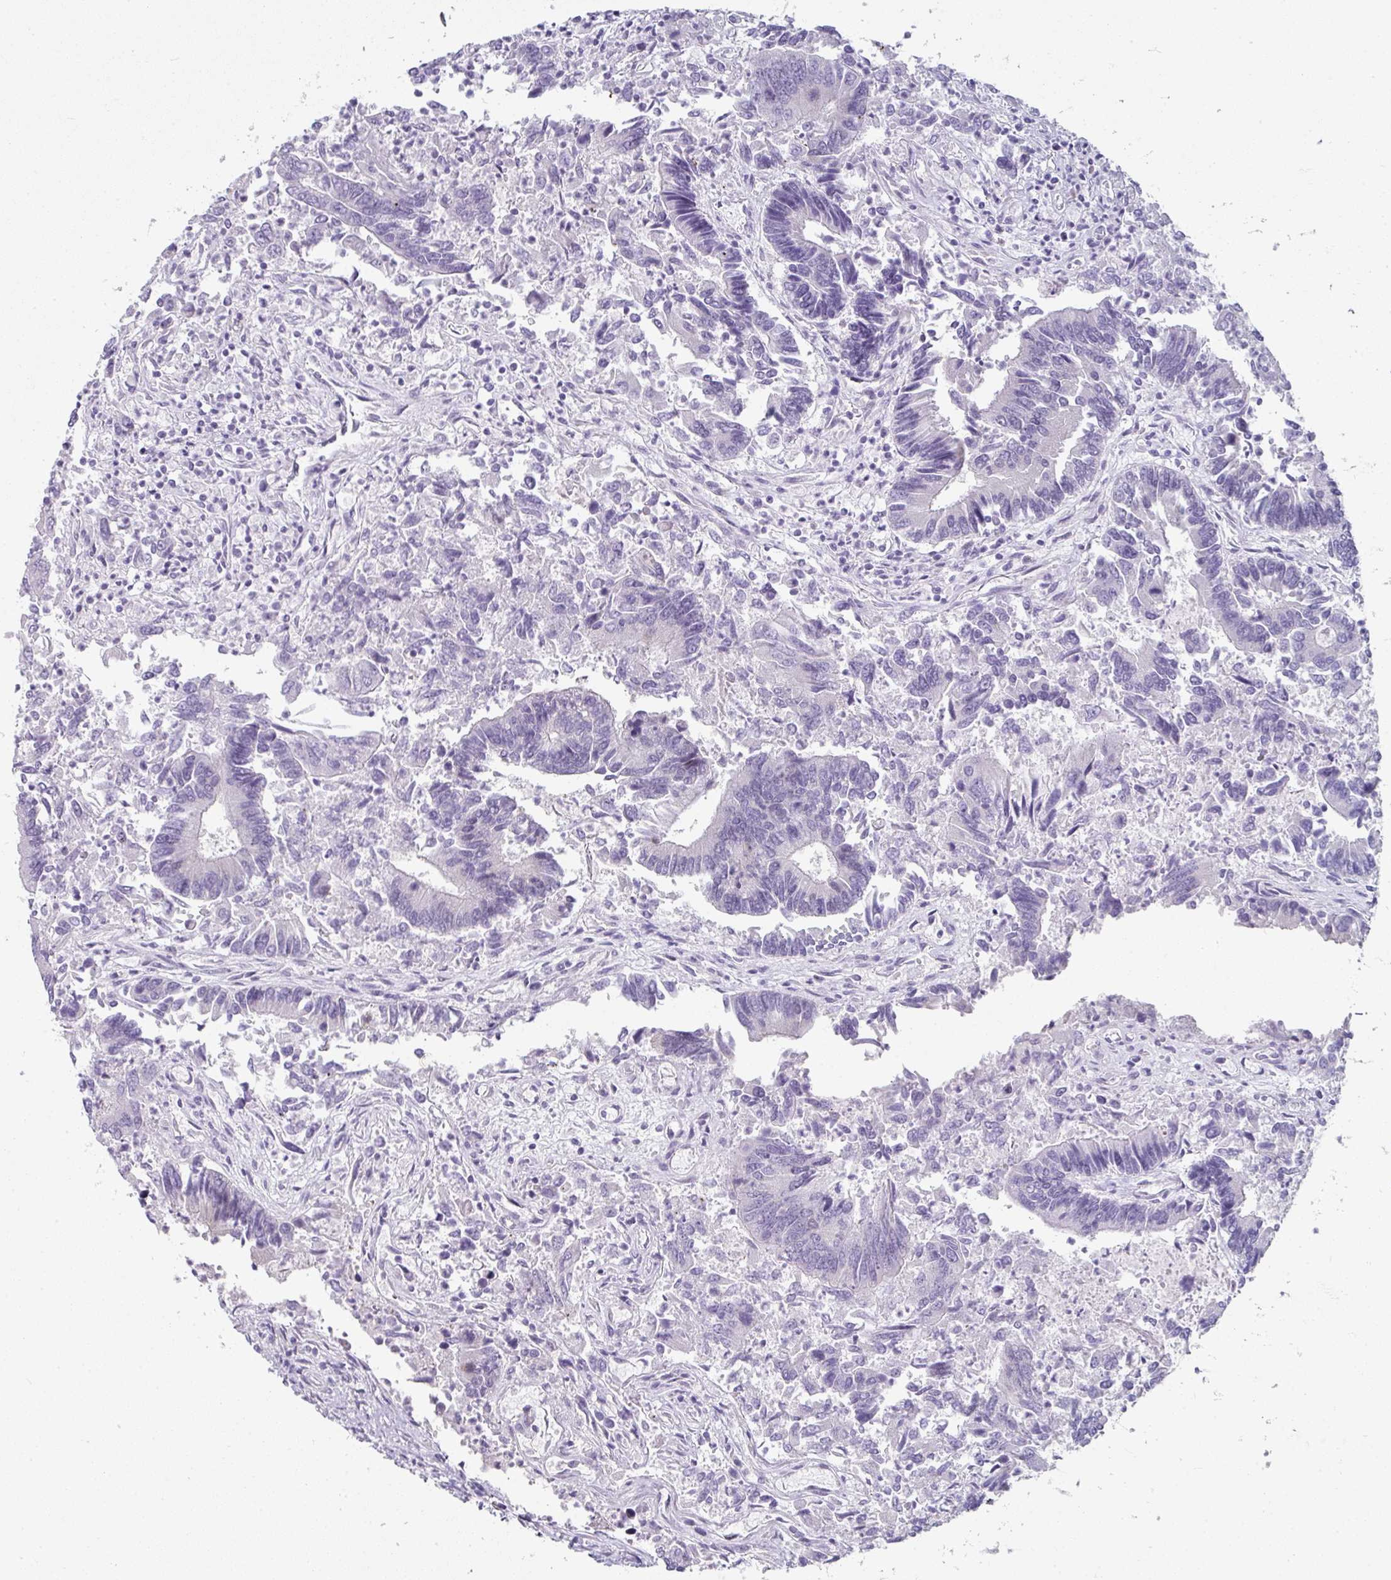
{"staining": {"intensity": "negative", "quantity": "none", "location": "none"}, "tissue": "colorectal cancer", "cell_type": "Tumor cells", "image_type": "cancer", "snomed": [{"axis": "morphology", "description": "Adenocarcinoma, NOS"}, {"axis": "topography", "description": "Colon"}], "caption": "The IHC photomicrograph has no significant staining in tumor cells of colorectal adenocarcinoma tissue.", "gene": "C19orf33", "patient": {"sex": "female", "age": 67}}